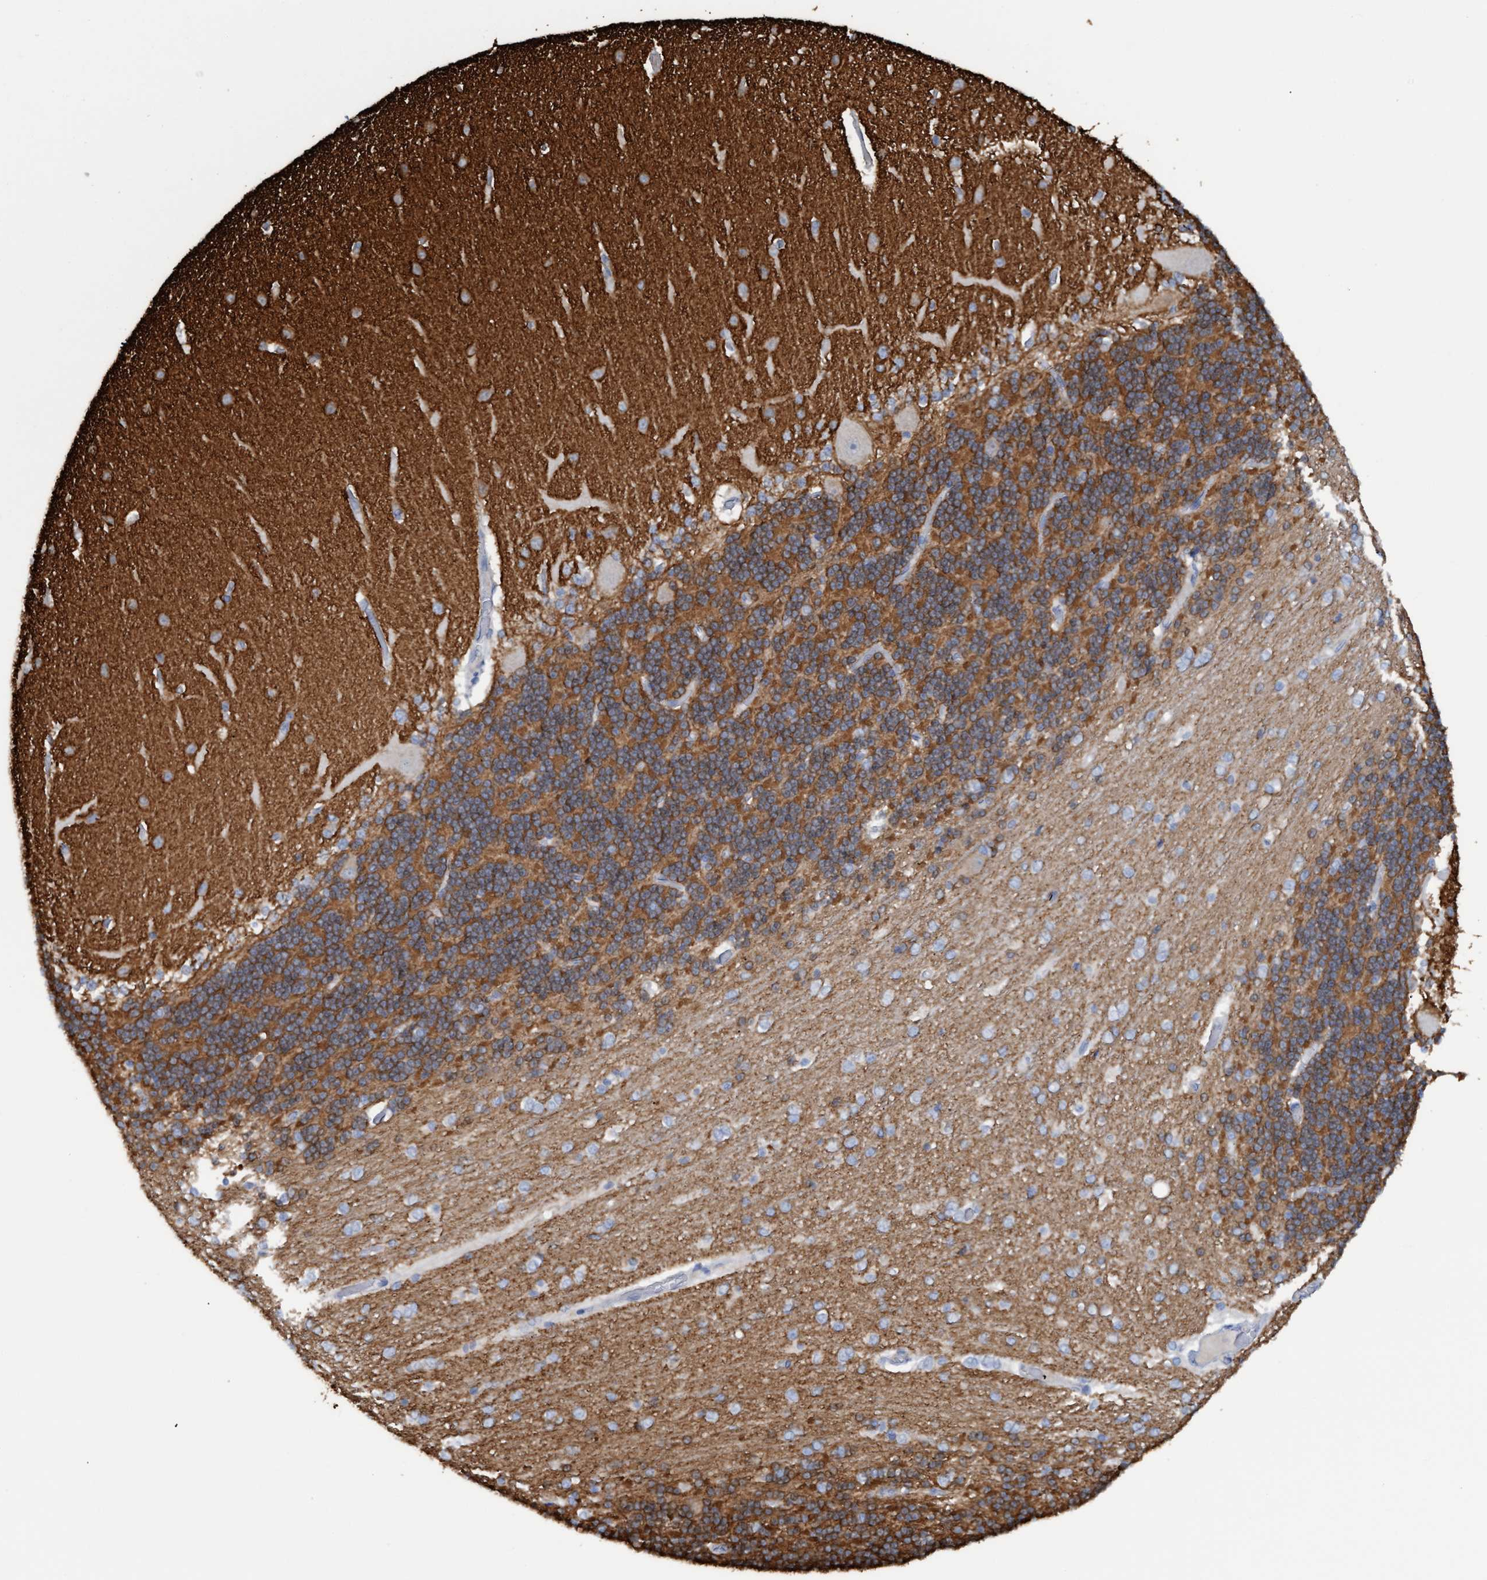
{"staining": {"intensity": "strong", "quantity": ">75%", "location": "cytoplasmic/membranous"}, "tissue": "cerebellum", "cell_type": "Cells in granular layer", "image_type": "normal", "snomed": [{"axis": "morphology", "description": "Normal tissue, NOS"}, {"axis": "topography", "description": "Cerebellum"}], "caption": "Approximately >75% of cells in granular layer in unremarkable cerebellum show strong cytoplasmic/membranous protein staining as visualized by brown immunohistochemical staining.", "gene": "STXBP1", "patient": {"sex": "female", "age": 54}}